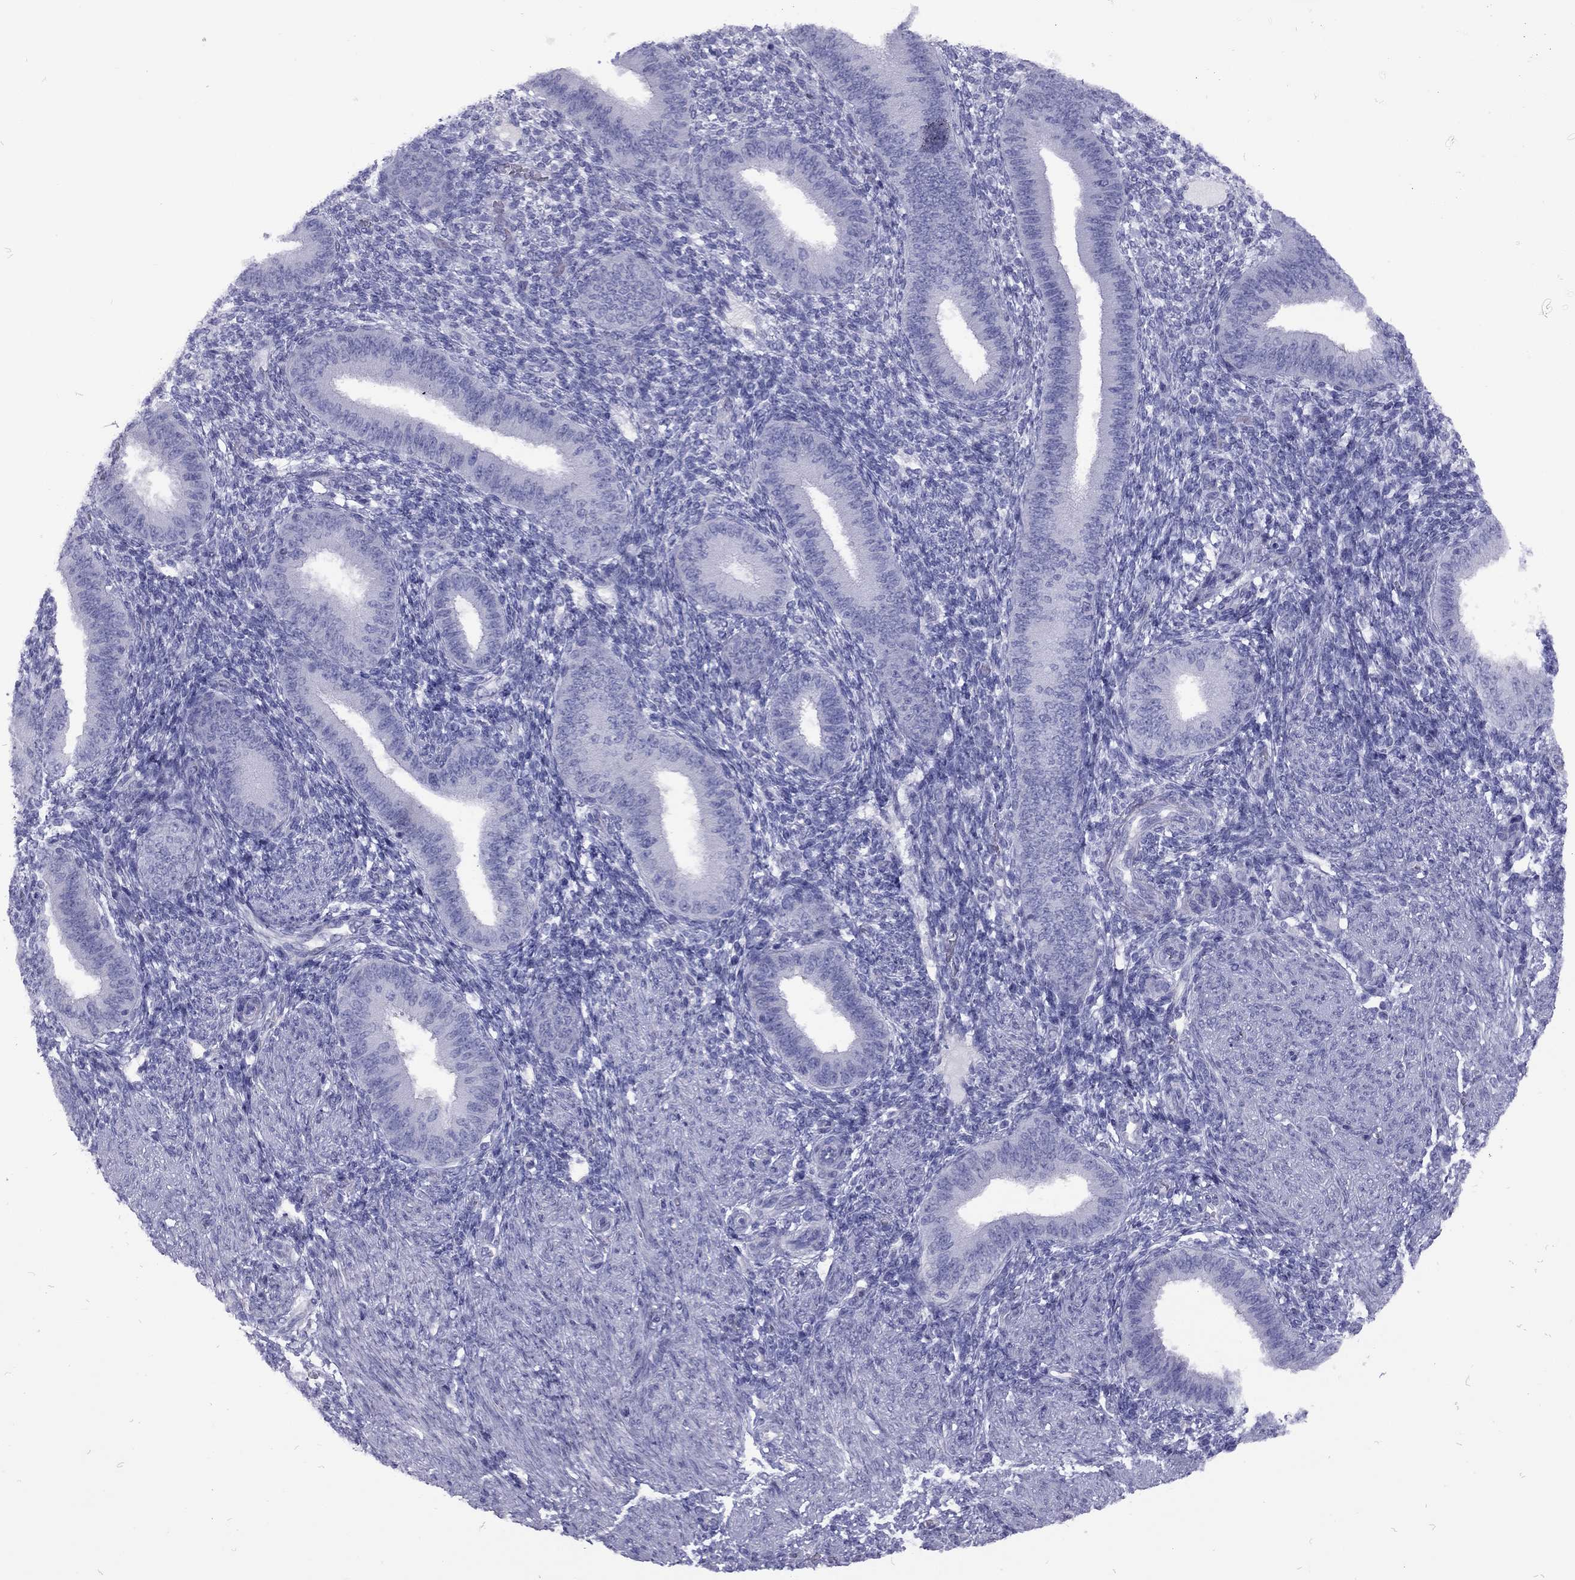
{"staining": {"intensity": "negative", "quantity": "none", "location": "none"}, "tissue": "endometrium", "cell_type": "Cells in endometrial stroma", "image_type": "normal", "snomed": [{"axis": "morphology", "description": "Normal tissue, NOS"}, {"axis": "topography", "description": "Endometrium"}], "caption": "Photomicrograph shows no significant protein staining in cells in endometrial stroma of unremarkable endometrium. Nuclei are stained in blue.", "gene": "FSCN3", "patient": {"sex": "female", "age": 39}}